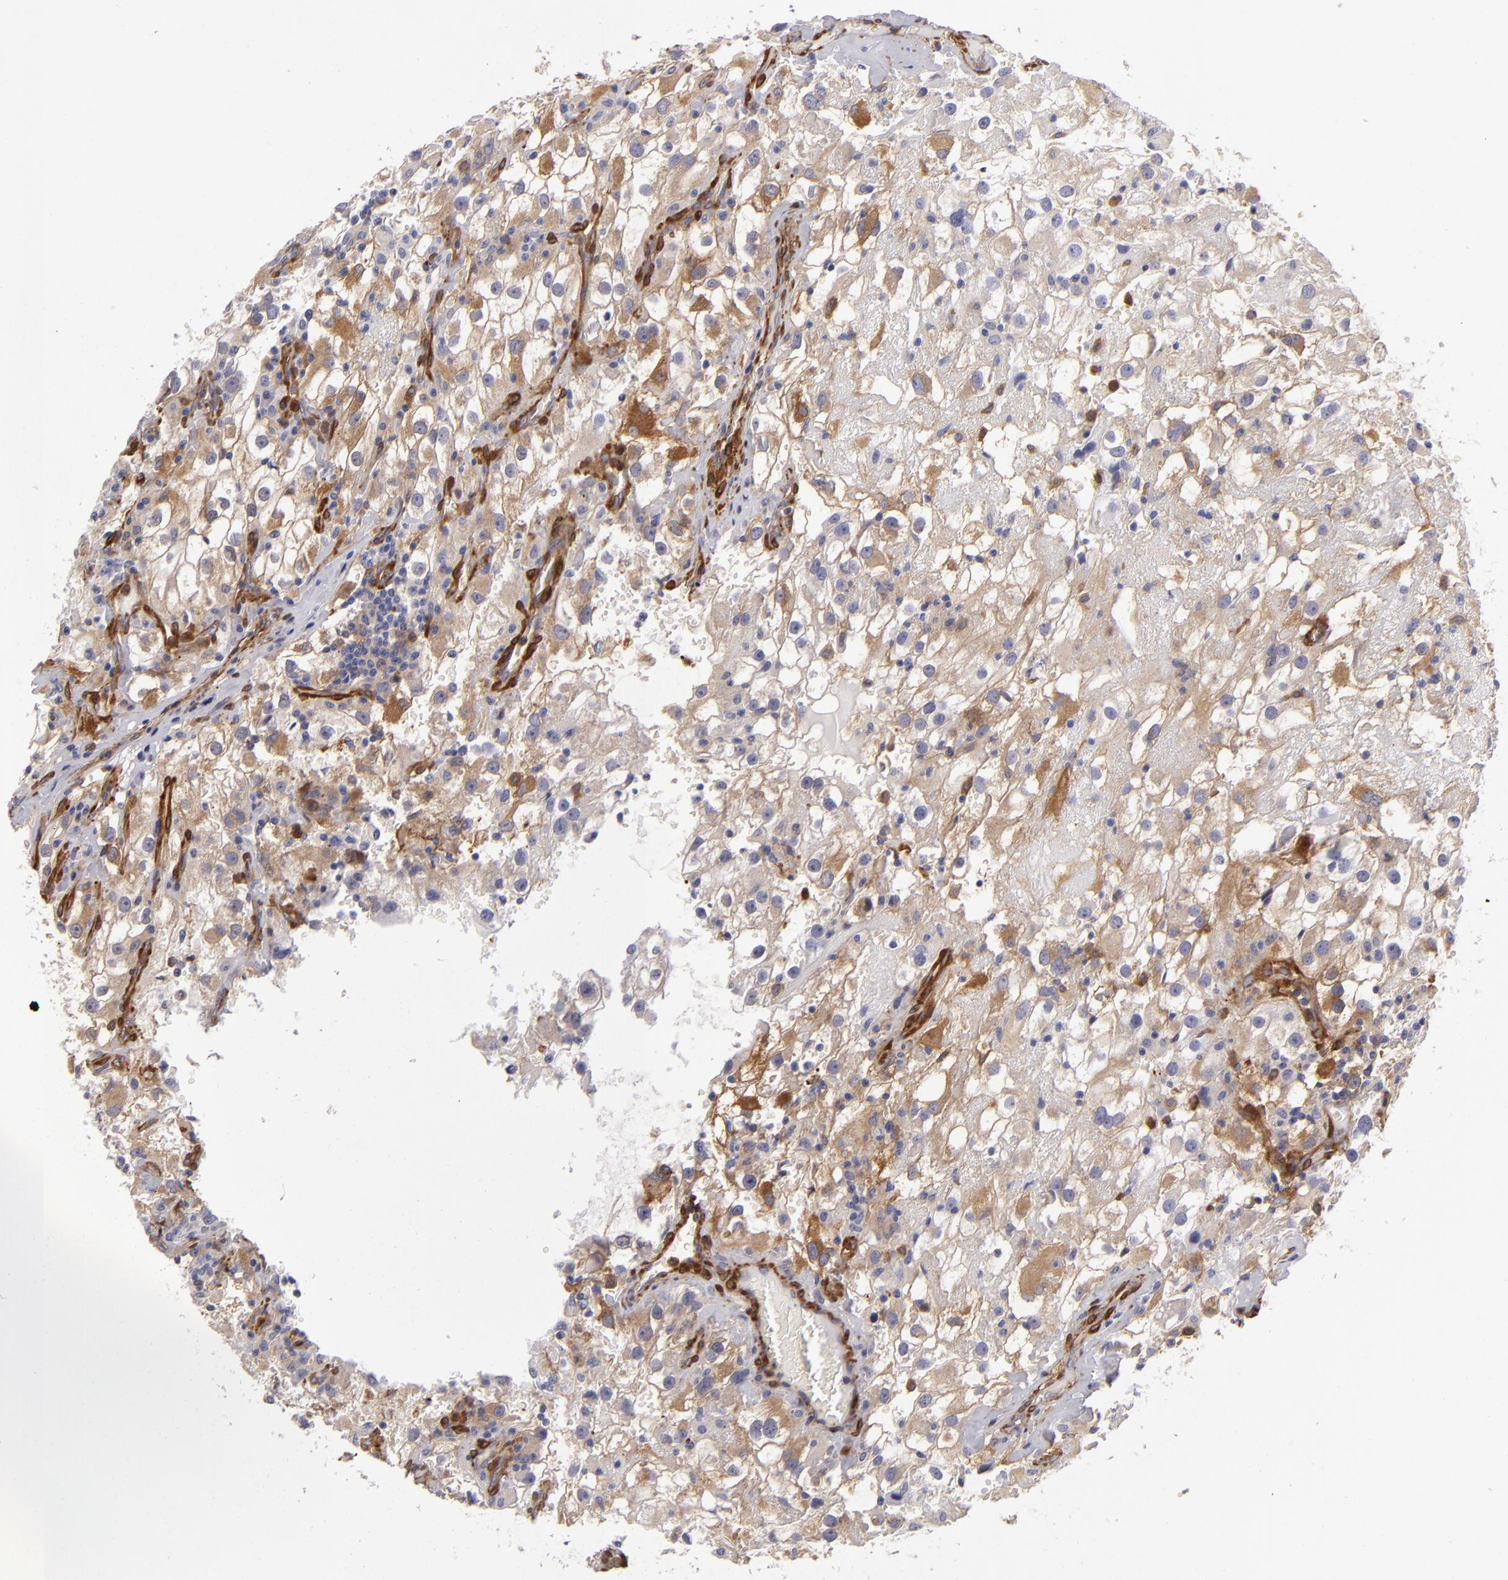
{"staining": {"intensity": "weak", "quantity": "25%-75%", "location": "cytoplasmic/membranous"}, "tissue": "renal cancer", "cell_type": "Tumor cells", "image_type": "cancer", "snomed": [{"axis": "morphology", "description": "Adenocarcinoma, NOS"}, {"axis": "topography", "description": "Kidney"}], "caption": "Immunohistochemical staining of human adenocarcinoma (renal) displays weak cytoplasmic/membranous protein staining in approximately 25%-75% of tumor cells. The staining was performed using DAB (3,3'-diaminobenzidine) to visualize the protein expression in brown, while the nuclei were stained in blue with hematoxylin (Magnification: 20x).", "gene": "VCL", "patient": {"sex": "female", "age": 52}}